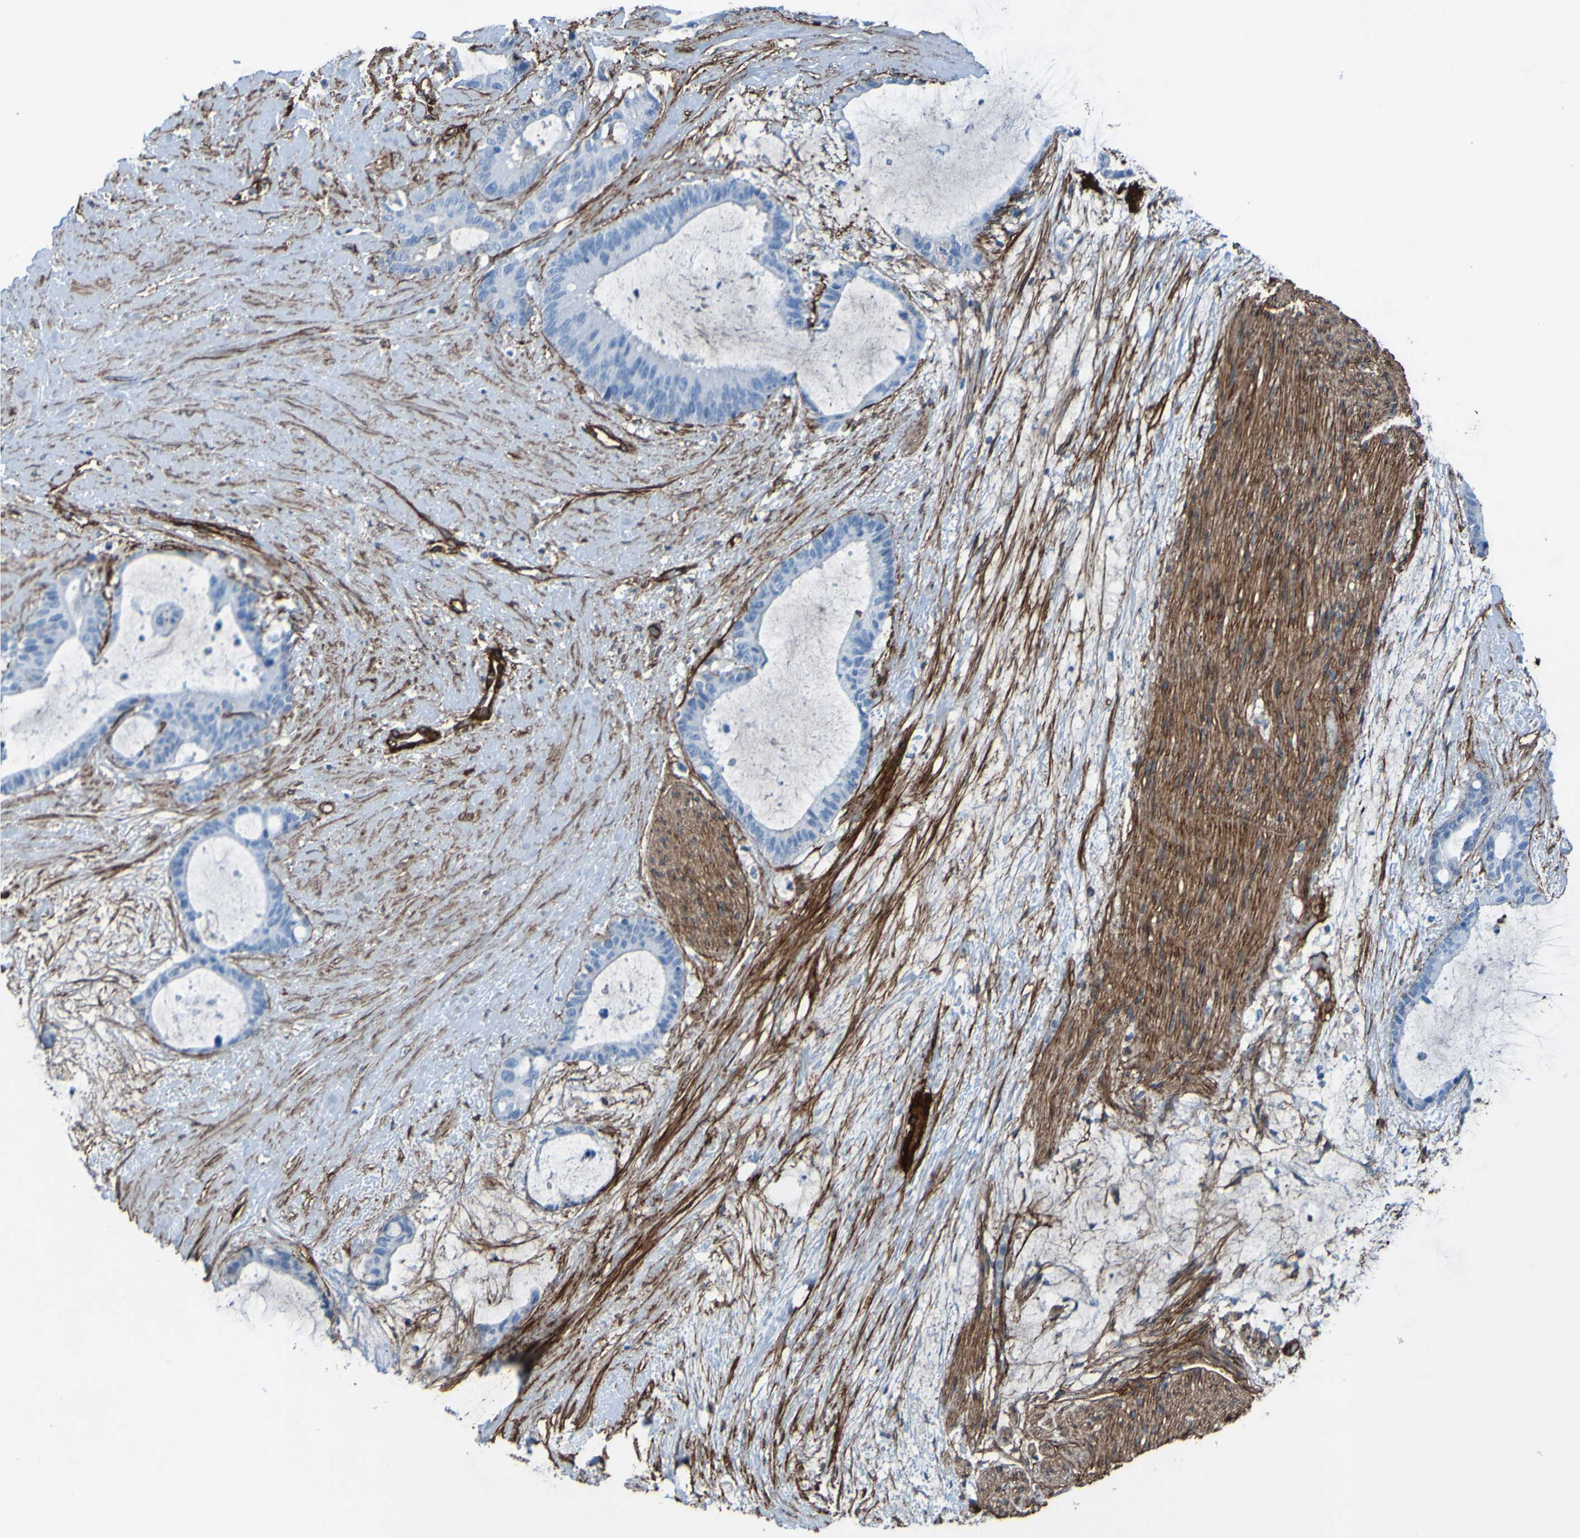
{"staining": {"intensity": "negative", "quantity": "none", "location": "none"}, "tissue": "liver cancer", "cell_type": "Tumor cells", "image_type": "cancer", "snomed": [{"axis": "morphology", "description": "Cholangiocarcinoma"}, {"axis": "topography", "description": "Liver"}], "caption": "The micrograph displays no staining of tumor cells in liver cancer (cholangiocarcinoma).", "gene": "COL4A2", "patient": {"sex": "female", "age": 73}}